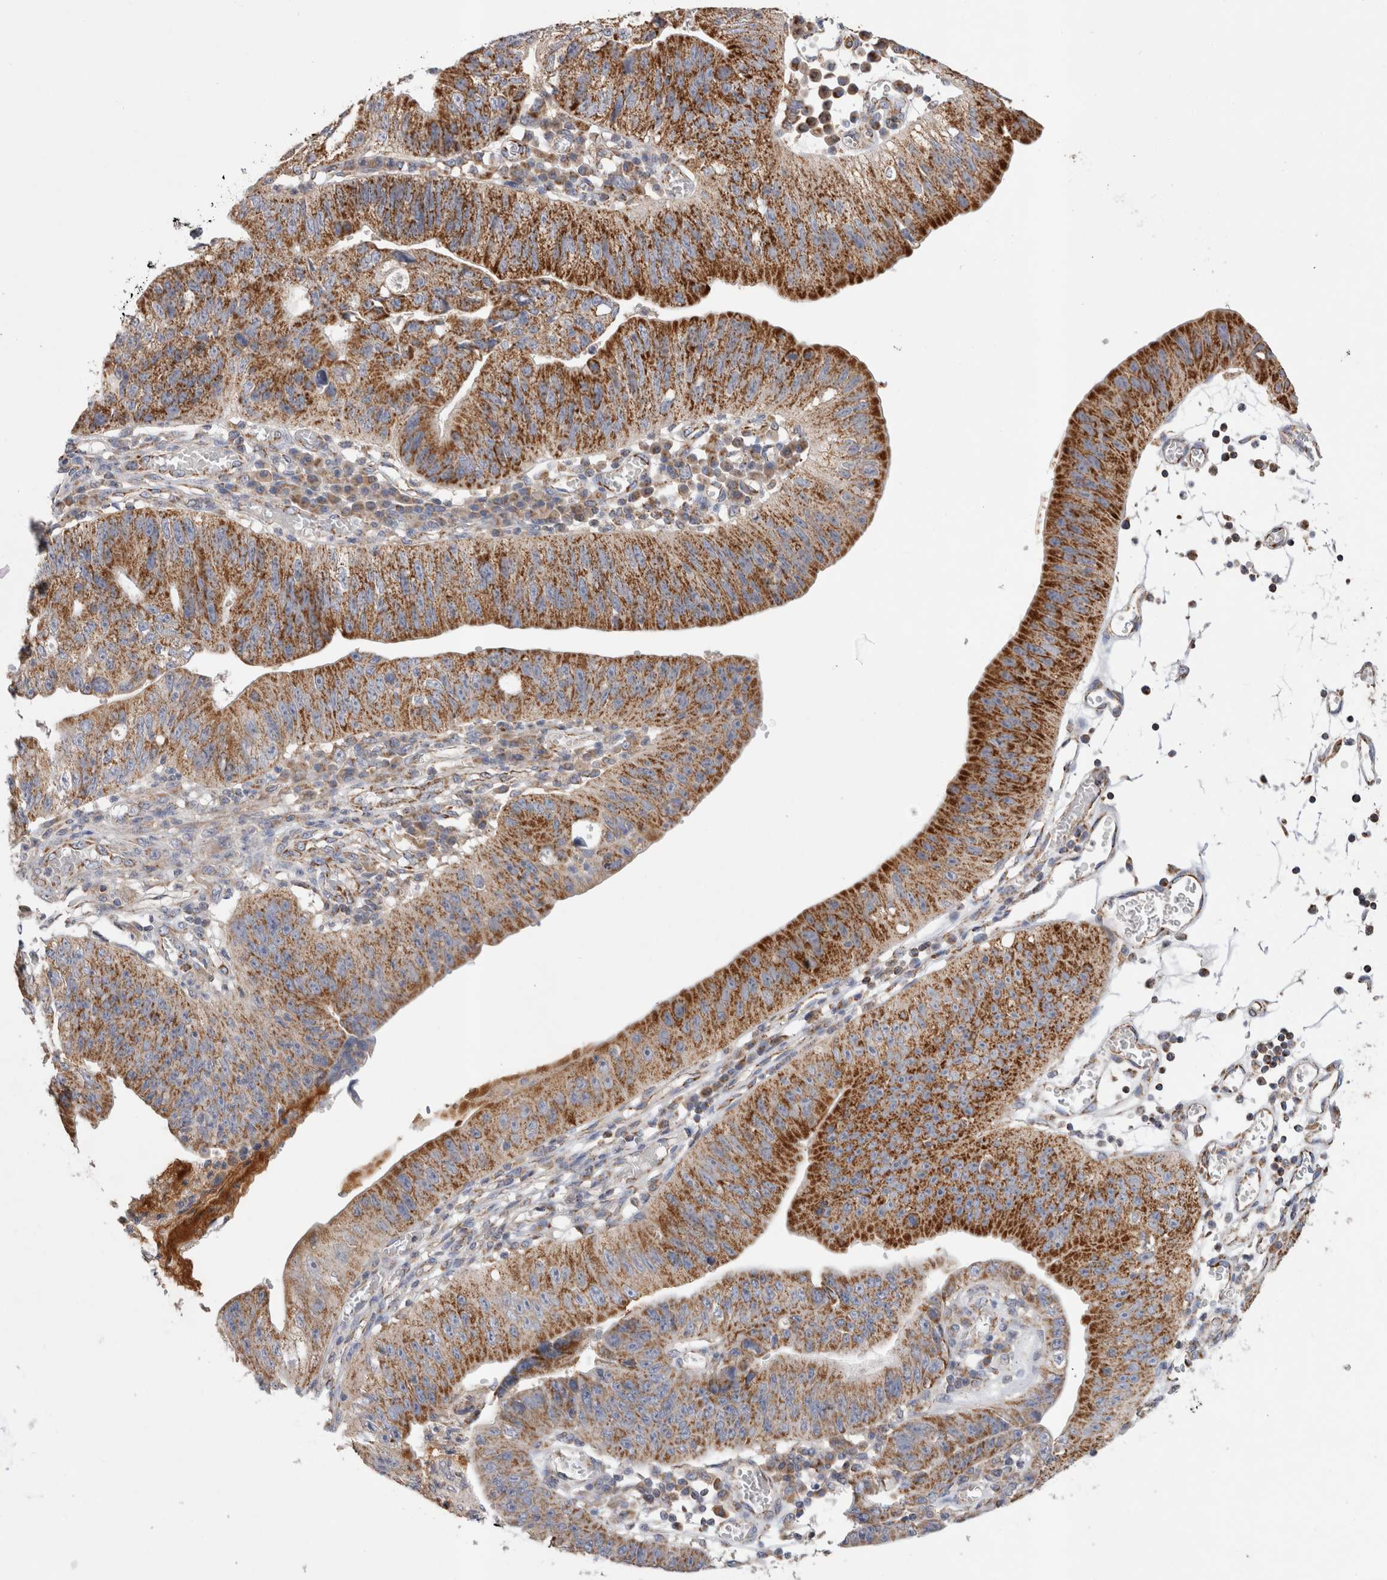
{"staining": {"intensity": "strong", "quantity": ">75%", "location": "cytoplasmic/membranous"}, "tissue": "stomach cancer", "cell_type": "Tumor cells", "image_type": "cancer", "snomed": [{"axis": "morphology", "description": "Adenocarcinoma, NOS"}, {"axis": "topography", "description": "Stomach"}], "caption": "Approximately >75% of tumor cells in stomach cancer exhibit strong cytoplasmic/membranous protein expression as visualized by brown immunohistochemical staining.", "gene": "IARS2", "patient": {"sex": "male", "age": 59}}